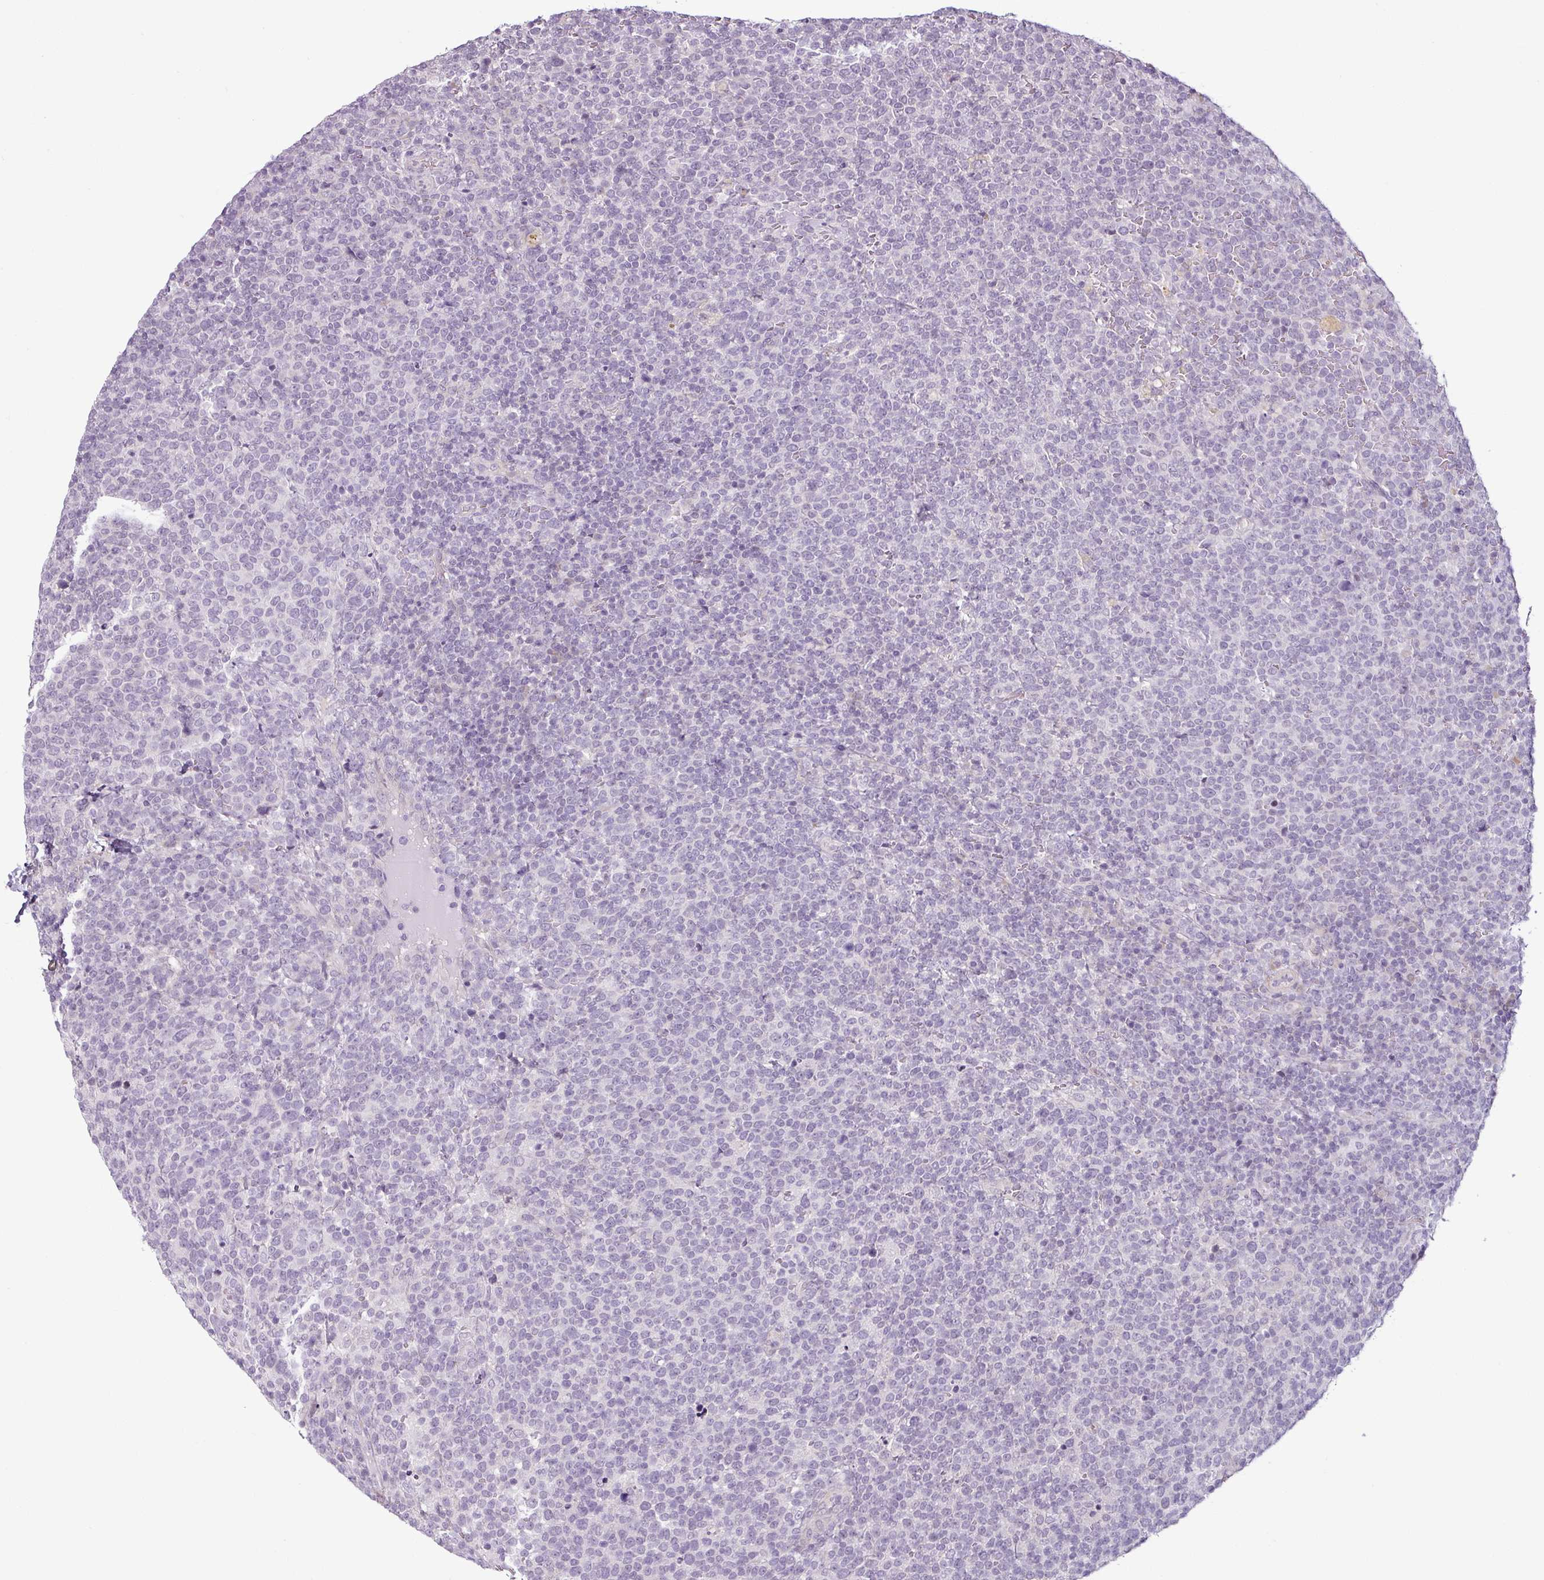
{"staining": {"intensity": "negative", "quantity": "none", "location": "none"}, "tissue": "lymphoma", "cell_type": "Tumor cells", "image_type": "cancer", "snomed": [{"axis": "morphology", "description": "Malignant lymphoma, non-Hodgkin's type, High grade"}, {"axis": "topography", "description": "Lymph node"}], "caption": "High-grade malignant lymphoma, non-Hodgkin's type was stained to show a protein in brown. There is no significant positivity in tumor cells.", "gene": "OR52D1", "patient": {"sex": "male", "age": 61}}